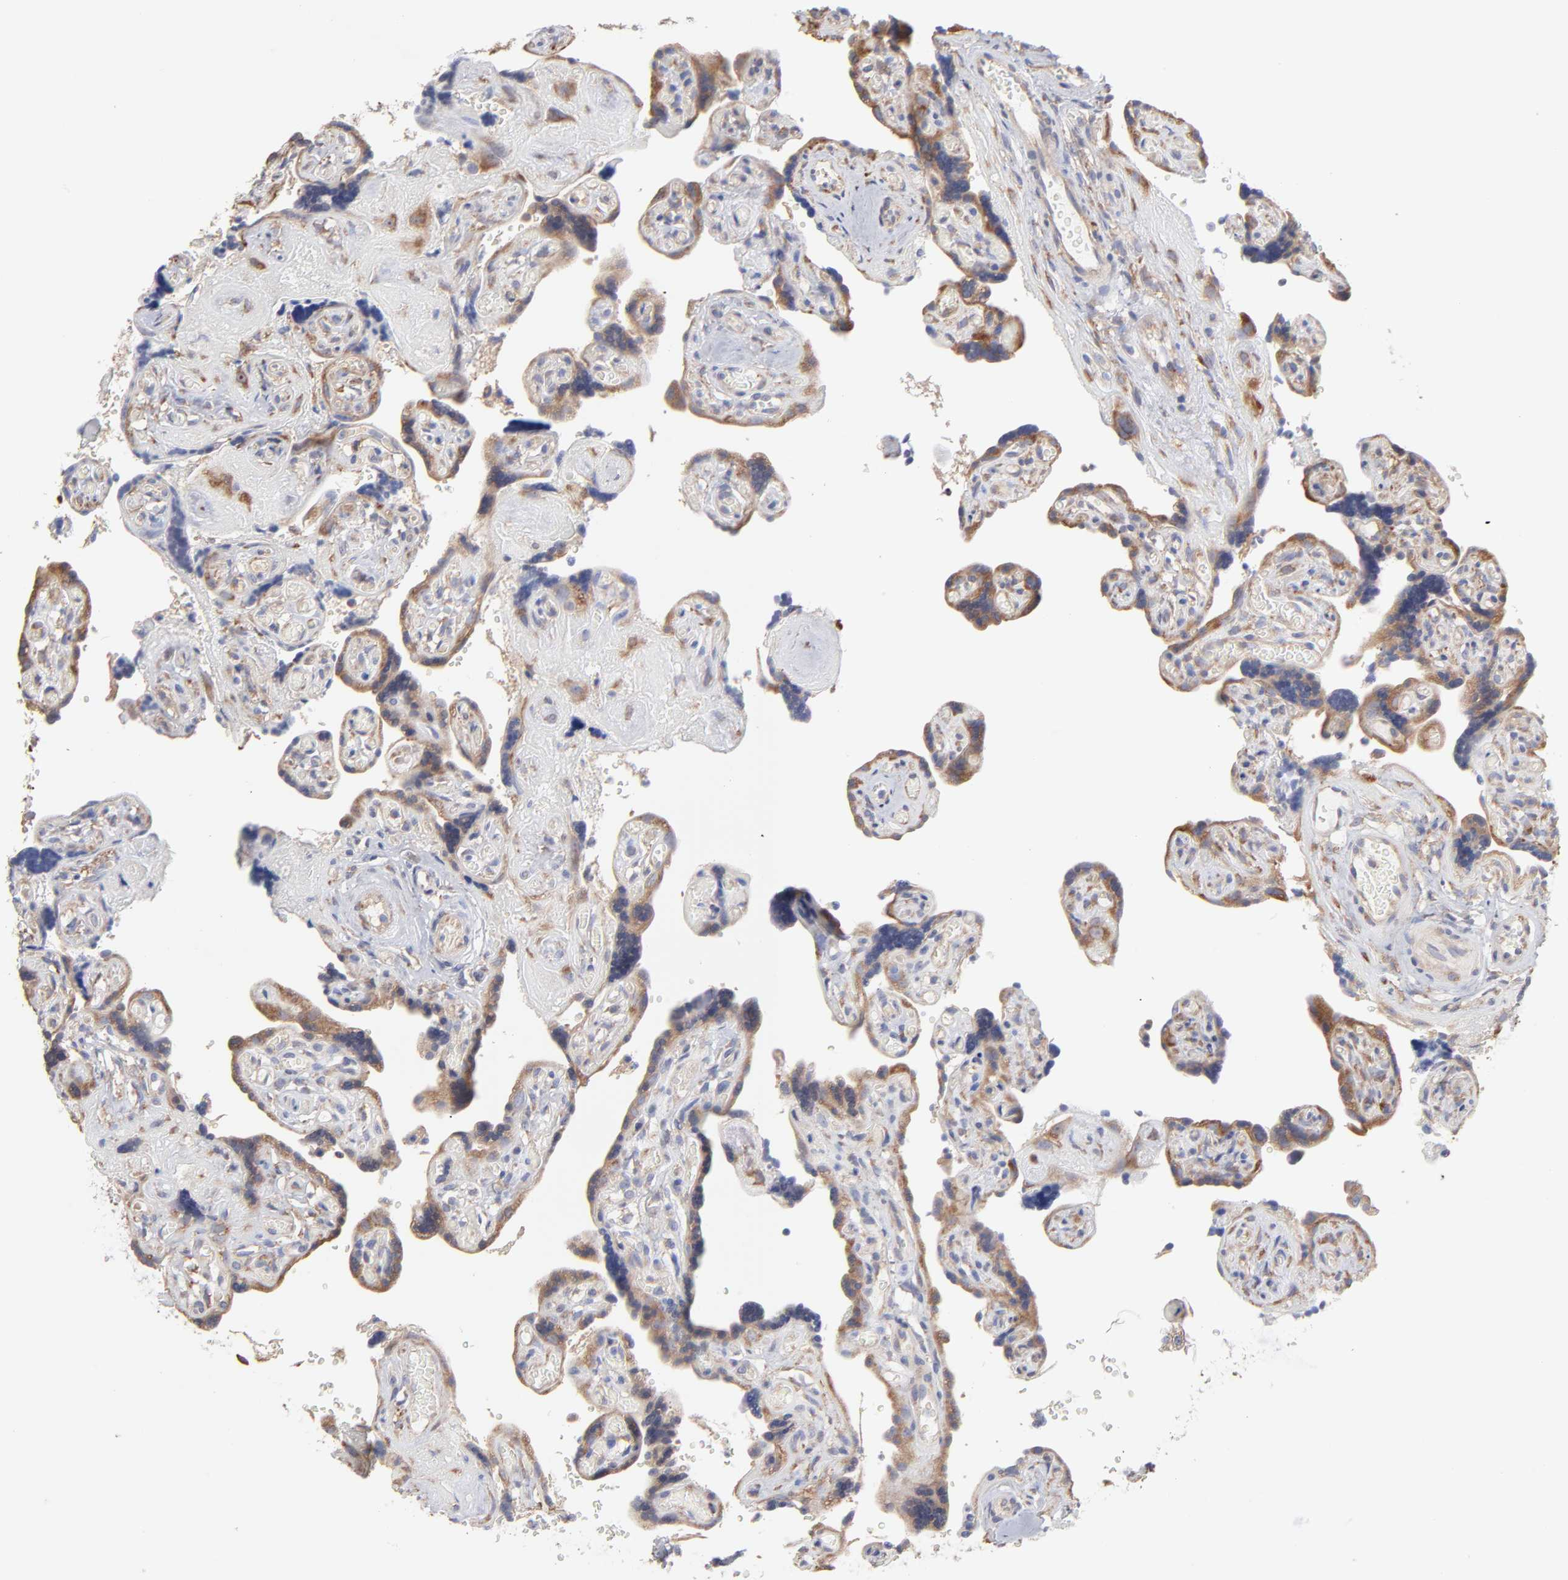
{"staining": {"intensity": "moderate", "quantity": ">75%", "location": "cytoplasmic/membranous"}, "tissue": "placenta", "cell_type": "Decidual cells", "image_type": "normal", "snomed": [{"axis": "morphology", "description": "Normal tissue, NOS"}, {"axis": "topography", "description": "Placenta"}], "caption": "IHC staining of unremarkable placenta, which reveals medium levels of moderate cytoplasmic/membranous positivity in approximately >75% of decidual cells indicating moderate cytoplasmic/membranous protein staining. The staining was performed using DAB (brown) for protein detection and nuclei were counterstained in hematoxylin (blue).", "gene": "RPL3", "patient": {"sex": "female", "age": 30}}